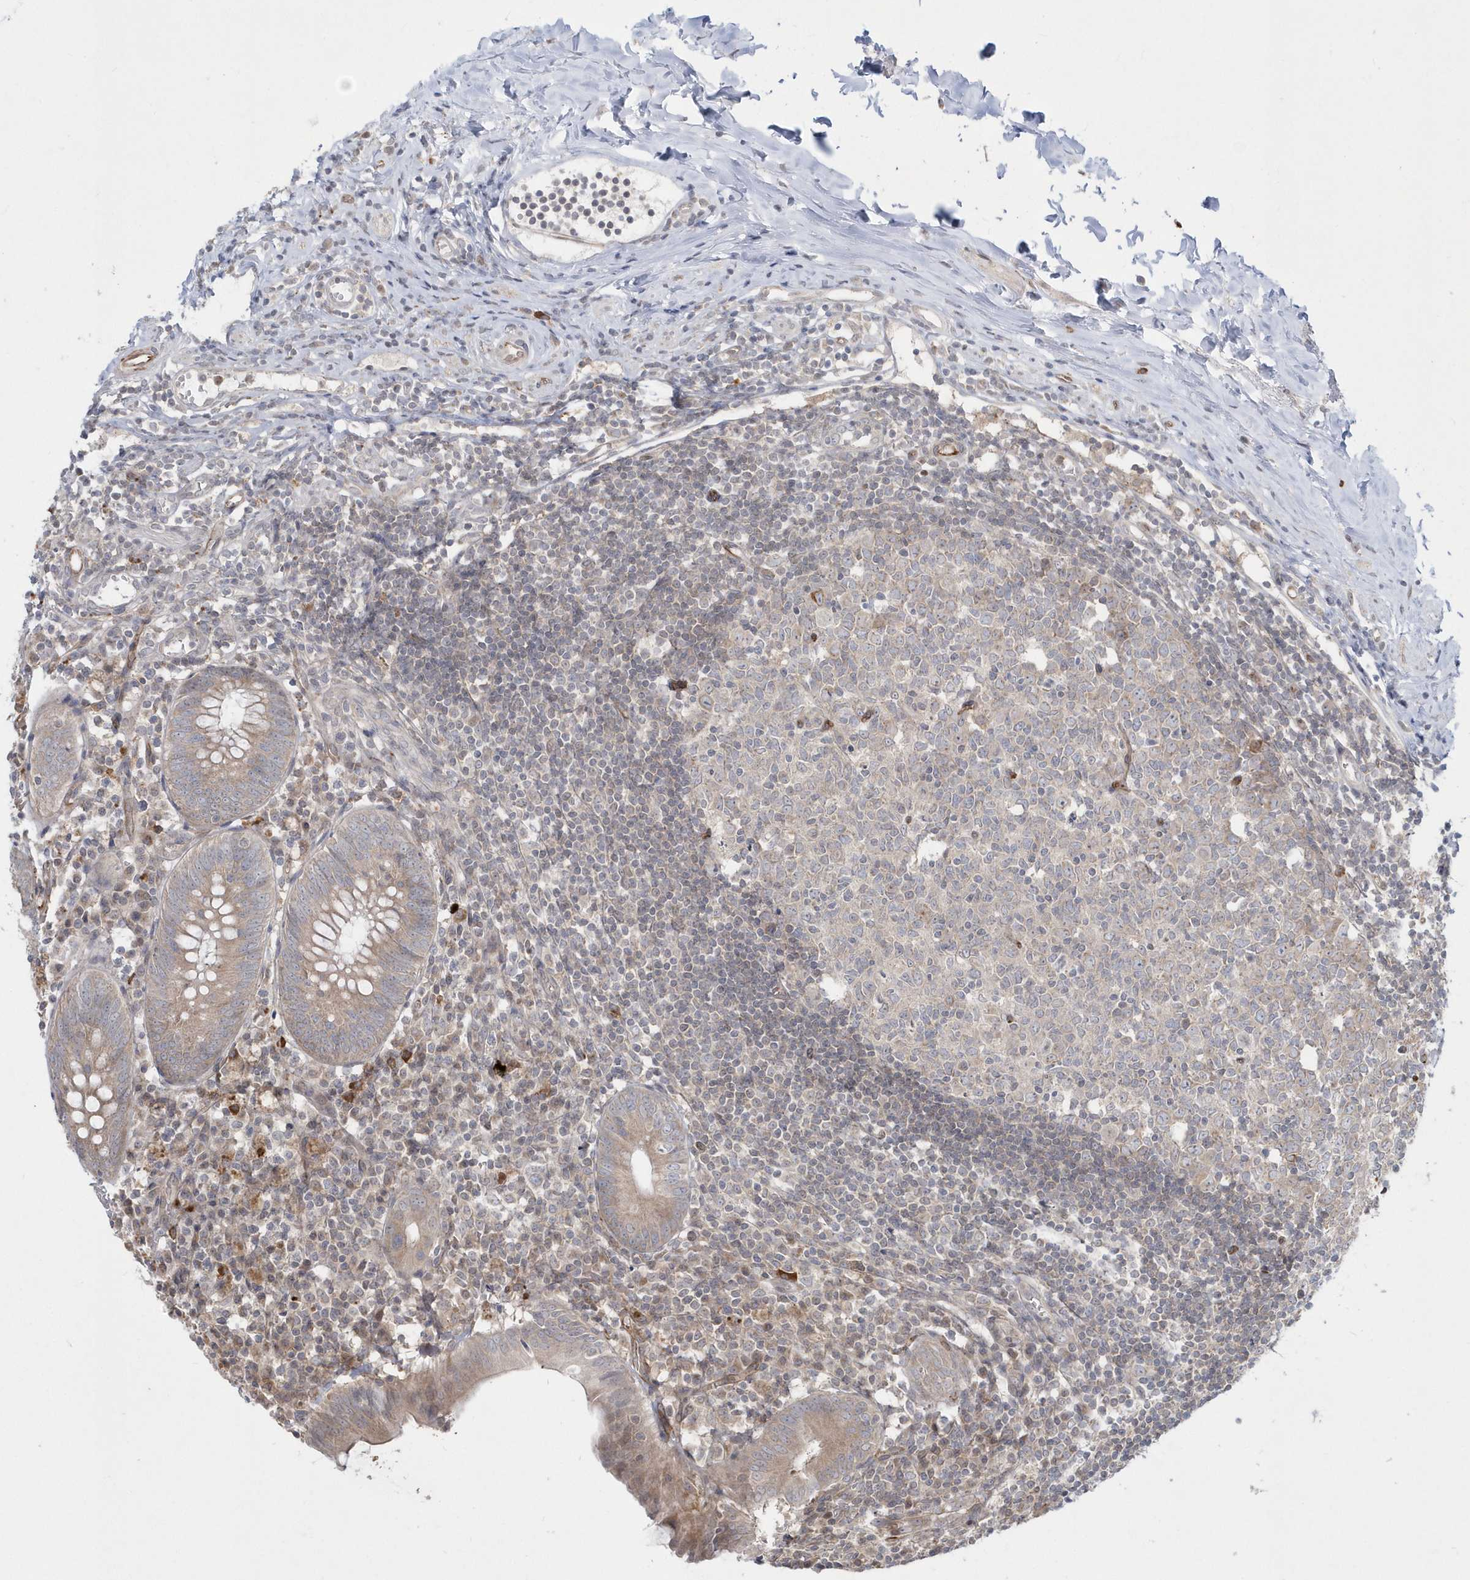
{"staining": {"intensity": "moderate", "quantity": ">75%", "location": "cytoplasmic/membranous"}, "tissue": "appendix", "cell_type": "Glandular cells", "image_type": "normal", "snomed": [{"axis": "morphology", "description": "Normal tissue, NOS"}, {"axis": "topography", "description": "Appendix"}], "caption": "IHC (DAB (3,3'-diaminobenzidine)) staining of unremarkable human appendix demonstrates moderate cytoplasmic/membranous protein expression in approximately >75% of glandular cells. The staining was performed using DAB (3,3'-diaminobenzidine) to visualize the protein expression in brown, while the nuclei were stained in blue with hematoxylin (Magnification: 20x).", "gene": "DHX57", "patient": {"sex": "female", "age": 54}}